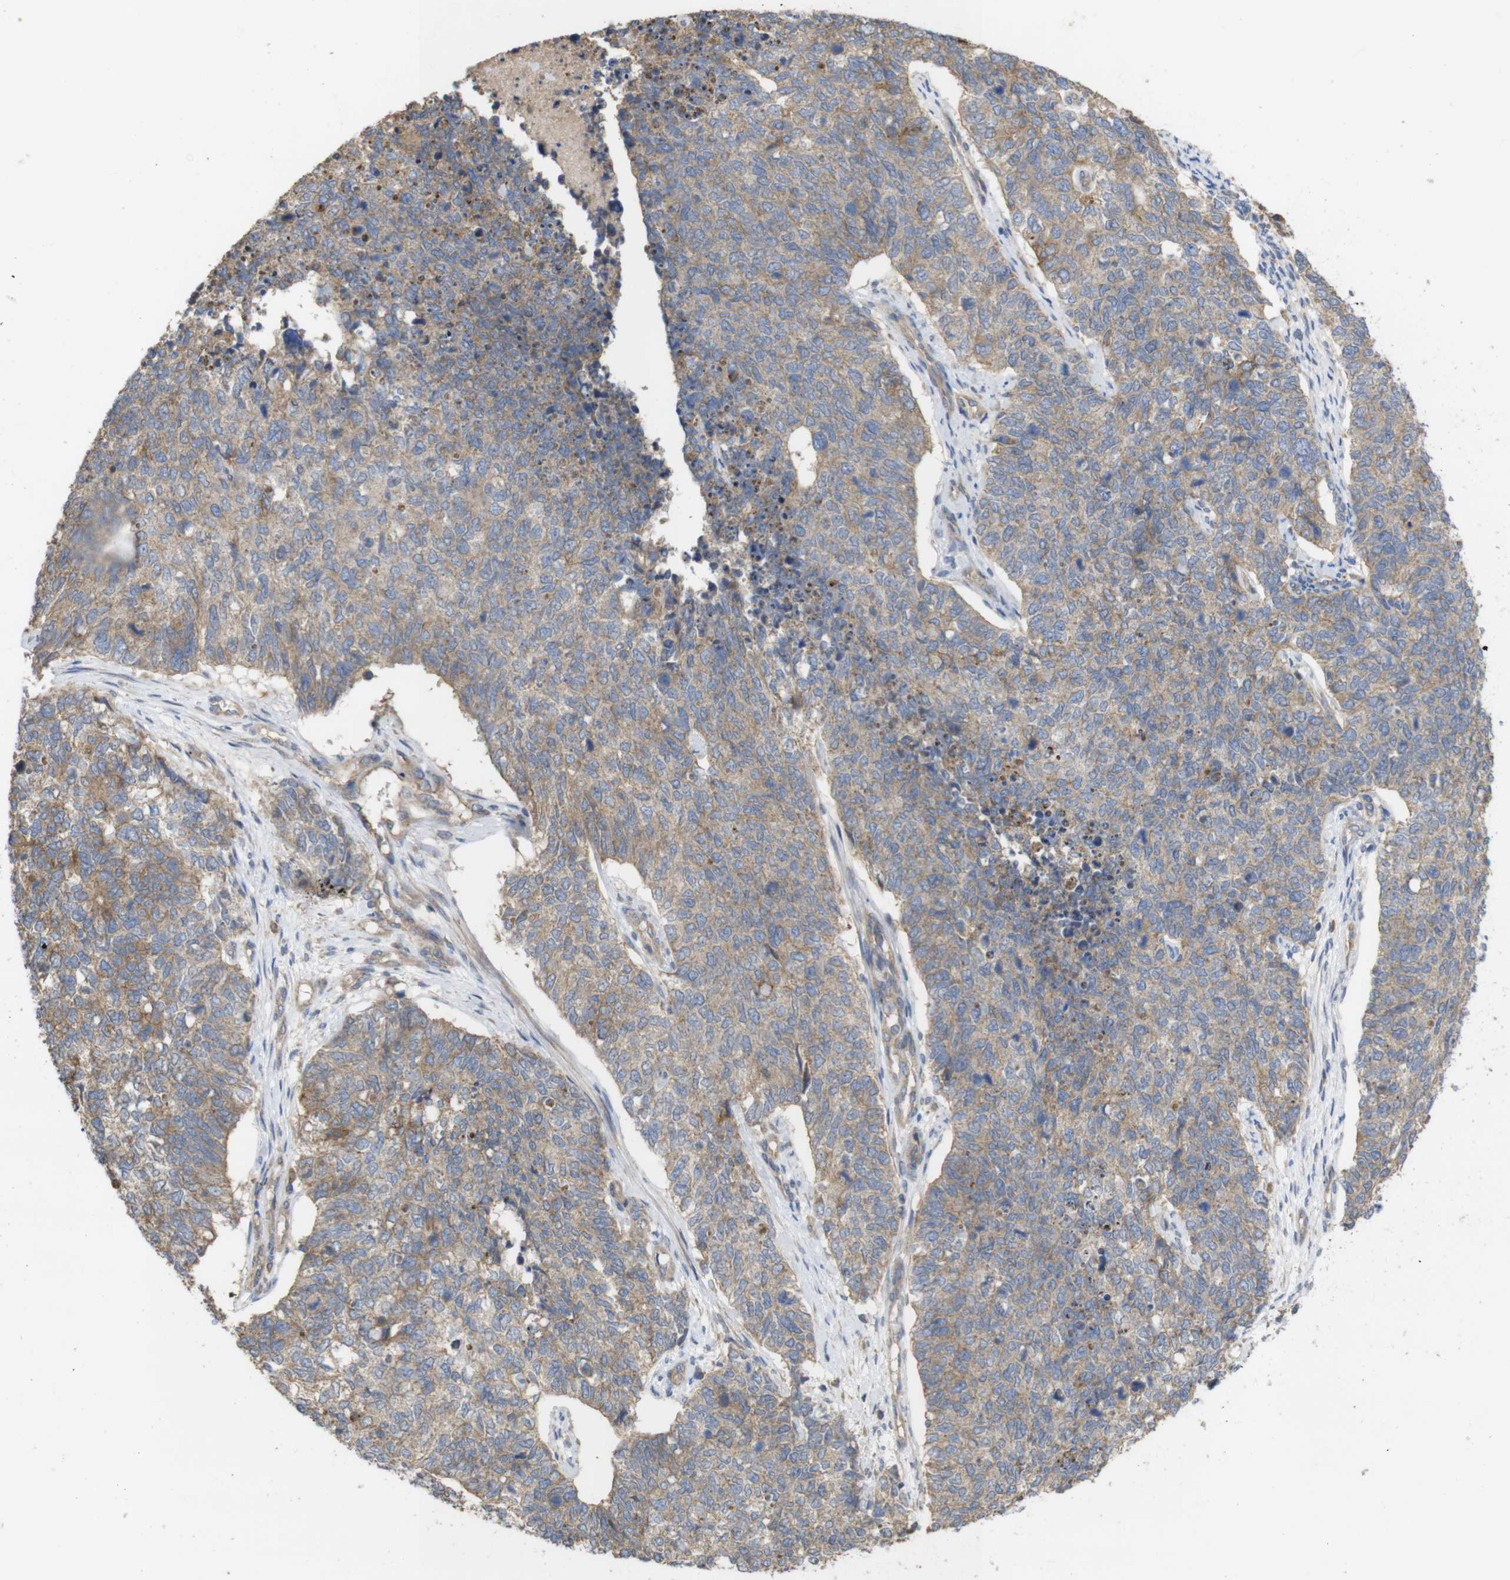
{"staining": {"intensity": "weak", "quantity": ">75%", "location": "cytoplasmic/membranous"}, "tissue": "cervical cancer", "cell_type": "Tumor cells", "image_type": "cancer", "snomed": [{"axis": "morphology", "description": "Squamous cell carcinoma, NOS"}, {"axis": "topography", "description": "Cervix"}], "caption": "Cervical squamous cell carcinoma stained for a protein (brown) demonstrates weak cytoplasmic/membranous positive staining in approximately >75% of tumor cells.", "gene": "KCNS3", "patient": {"sex": "female", "age": 63}}